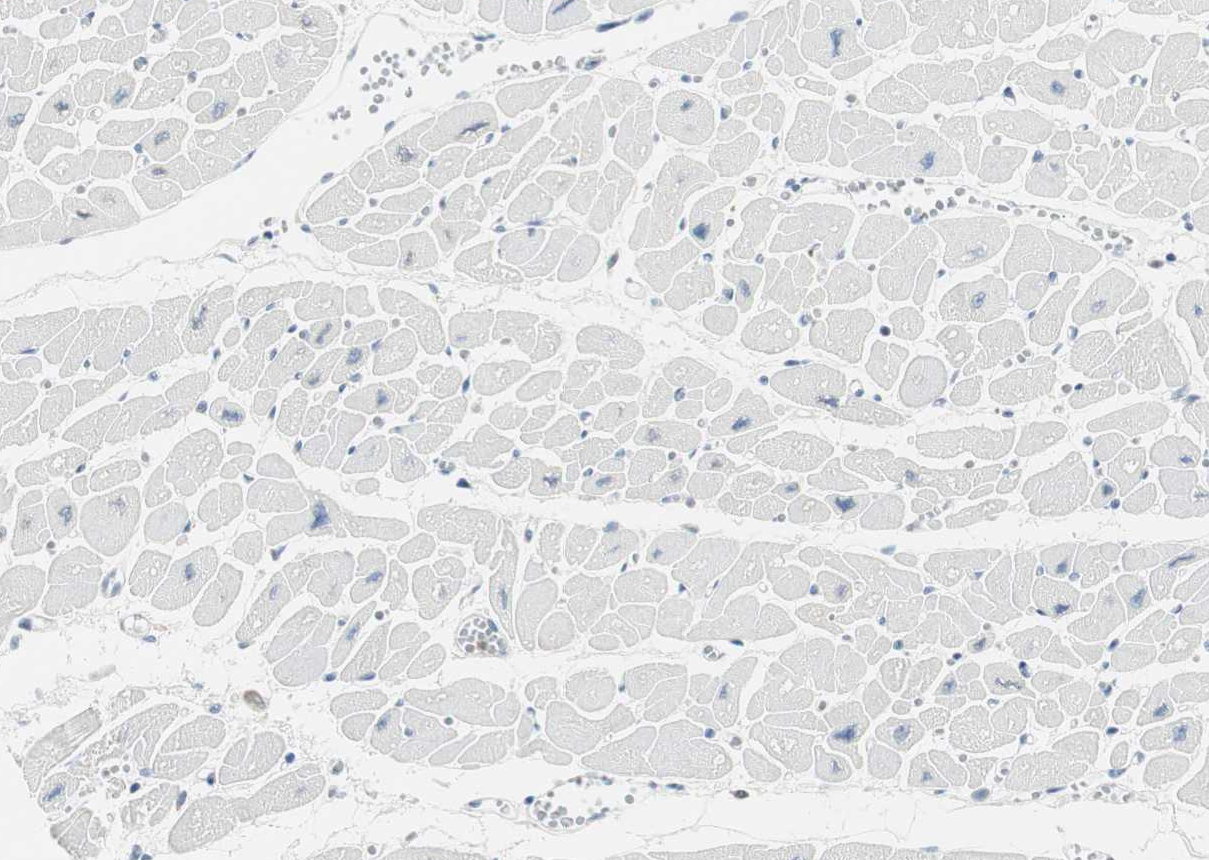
{"staining": {"intensity": "negative", "quantity": "none", "location": "none"}, "tissue": "heart muscle", "cell_type": "Cardiomyocytes", "image_type": "normal", "snomed": [{"axis": "morphology", "description": "Normal tissue, NOS"}, {"axis": "topography", "description": "Heart"}], "caption": "Immunohistochemical staining of unremarkable human heart muscle reveals no significant expression in cardiomyocytes.", "gene": "PPP1CA", "patient": {"sex": "female", "age": 54}}